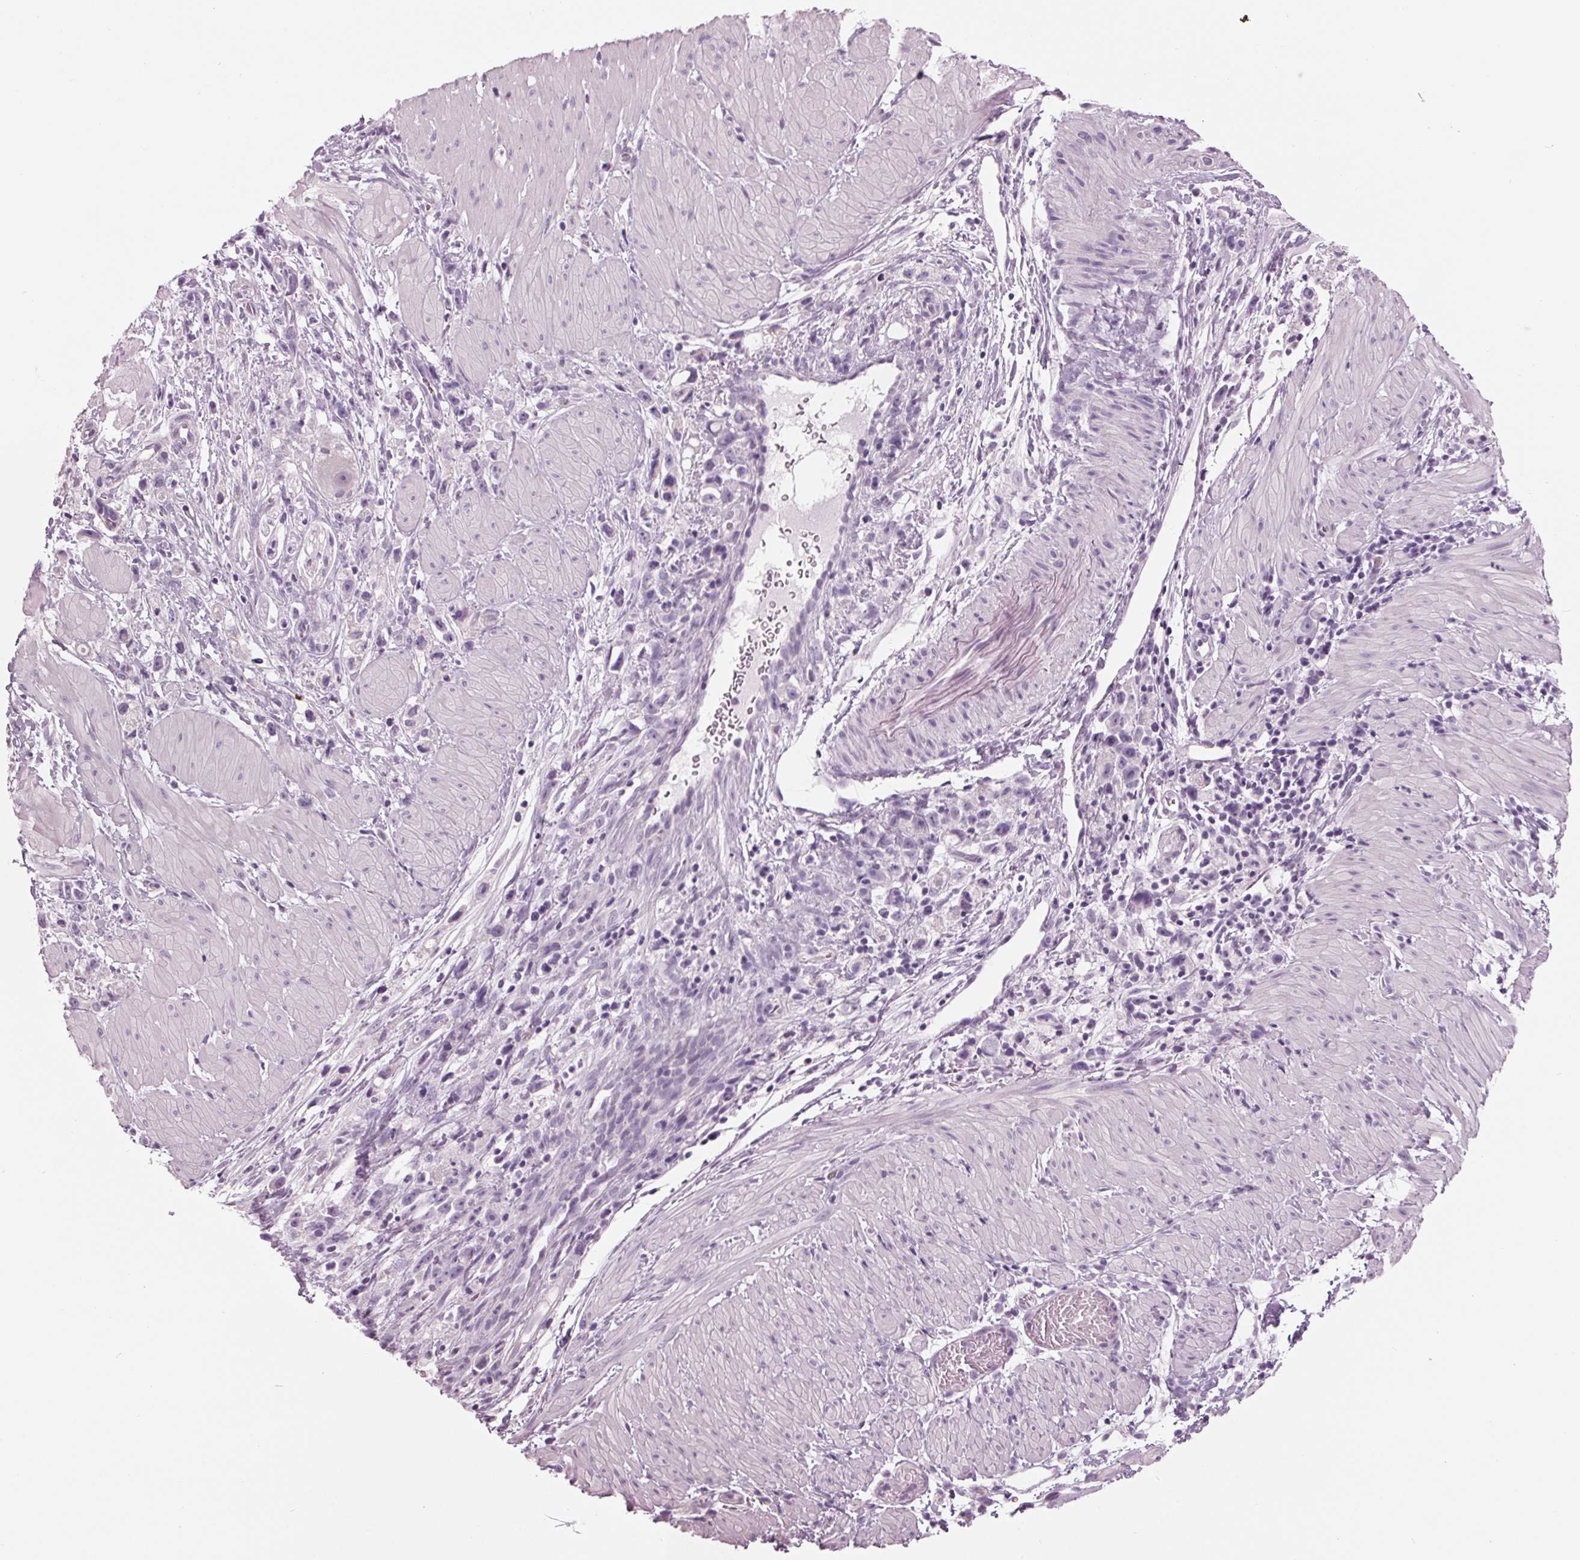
{"staining": {"intensity": "negative", "quantity": "none", "location": "none"}, "tissue": "stomach cancer", "cell_type": "Tumor cells", "image_type": "cancer", "snomed": [{"axis": "morphology", "description": "Adenocarcinoma, NOS"}, {"axis": "topography", "description": "Stomach"}], "caption": "Immunohistochemistry (IHC) of adenocarcinoma (stomach) shows no expression in tumor cells.", "gene": "TNNC2", "patient": {"sex": "female", "age": 59}}